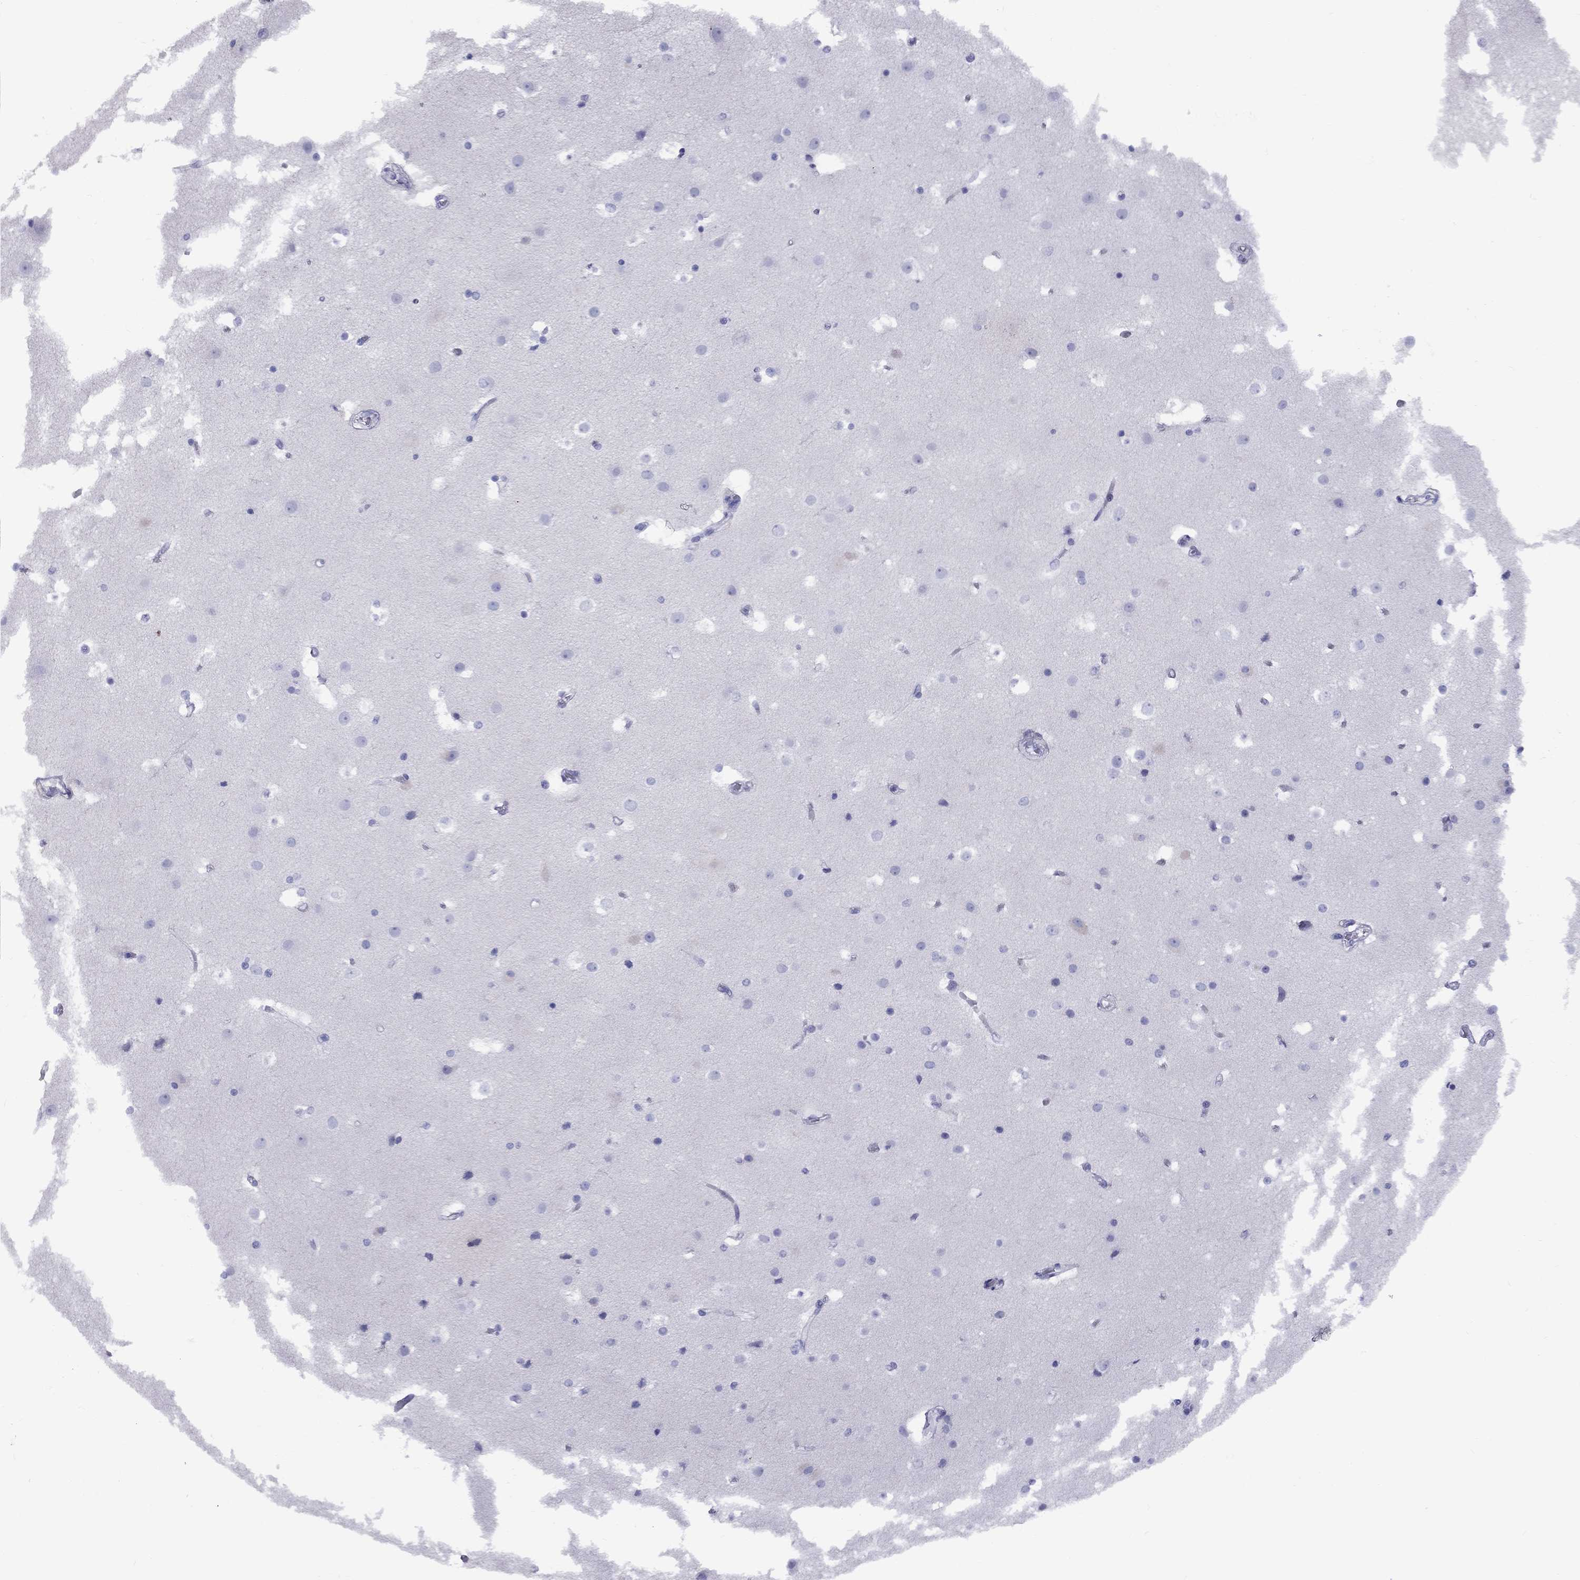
{"staining": {"intensity": "negative", "quantity": "none", "location": "none"}, "tissue": "cerebral cortex", "cell_type": "Endothelial cells", "image_type": "normal", "snomed": [{"axis": "morphology", "description": "Normal tissue, NOS"}, {"axis": "topography", "description": "Cerebral cortex"}], "caption": "Protein analysis of unremarkable cerebral cortex shows no significant staining in endothelial cells. The staining was performed using DAB (3,3'-diaminobenzidine) to visualize the protein expression in brown, while the nuclei were stained in blue with hematoxylin (Magnification: 20x).", "gene": "FSCN3", "patient": {"sex": "female", "age": 52}}